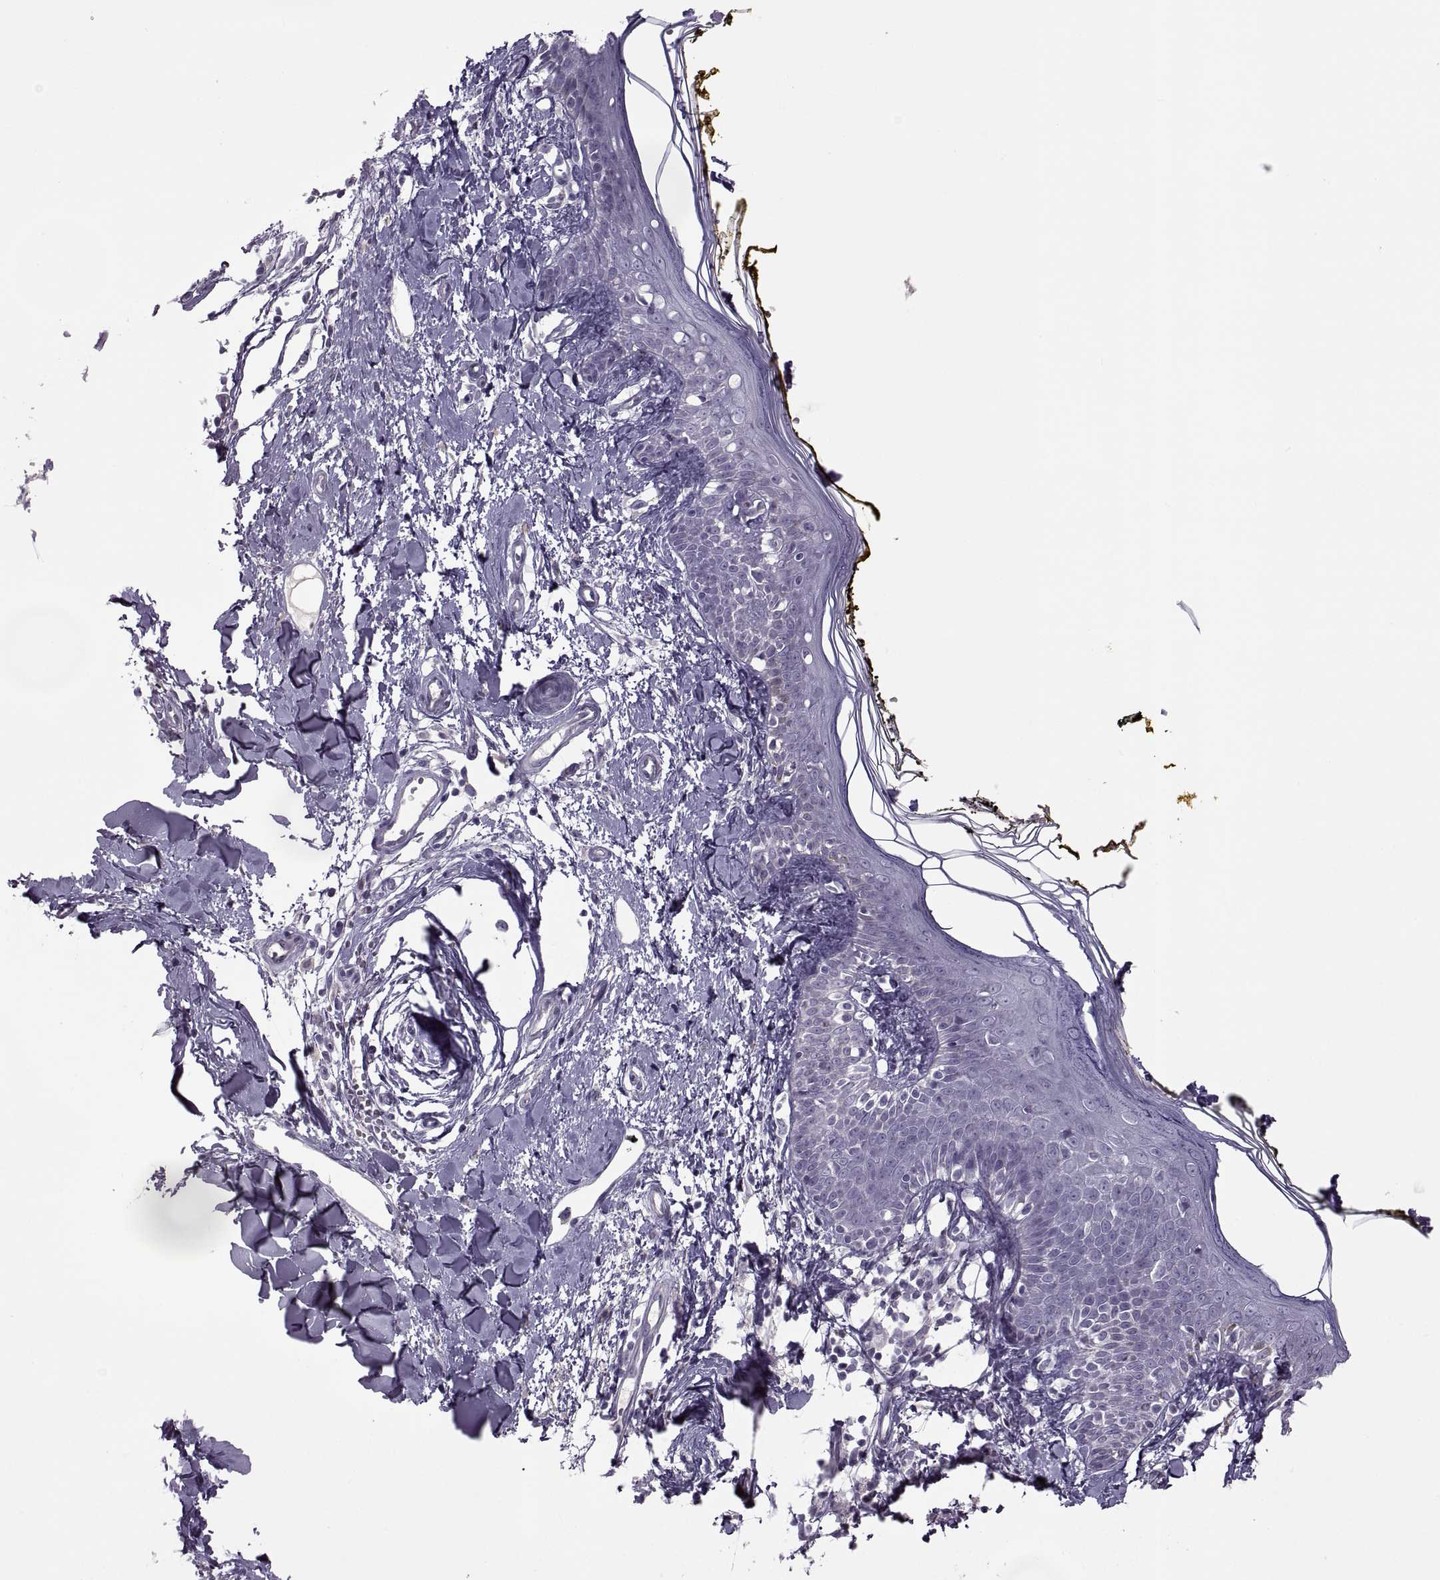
{"staining": {"intensity": "negative", "quantity": "none", "location": "none"}, "tissue": "skin", "cell_type": "Fibroblasts", "image_type": "normal", "snomed": [{"axis": "morphology", "description": "Normal tissue, NOS"}, {"axis": "topography", "description": "Skin"}], "caption": "Immunohistochemistry image of unremarkable skin: human skin stained with DAB (3,3'-diaminobenzidine) displays no significant protein staining in fibroblasts. (DAB immunohistochemistry visualized using brightfield microscopy, high magnification).", "gene": "RSPH6A", "patient": {"sex": "male", "age": 76}}